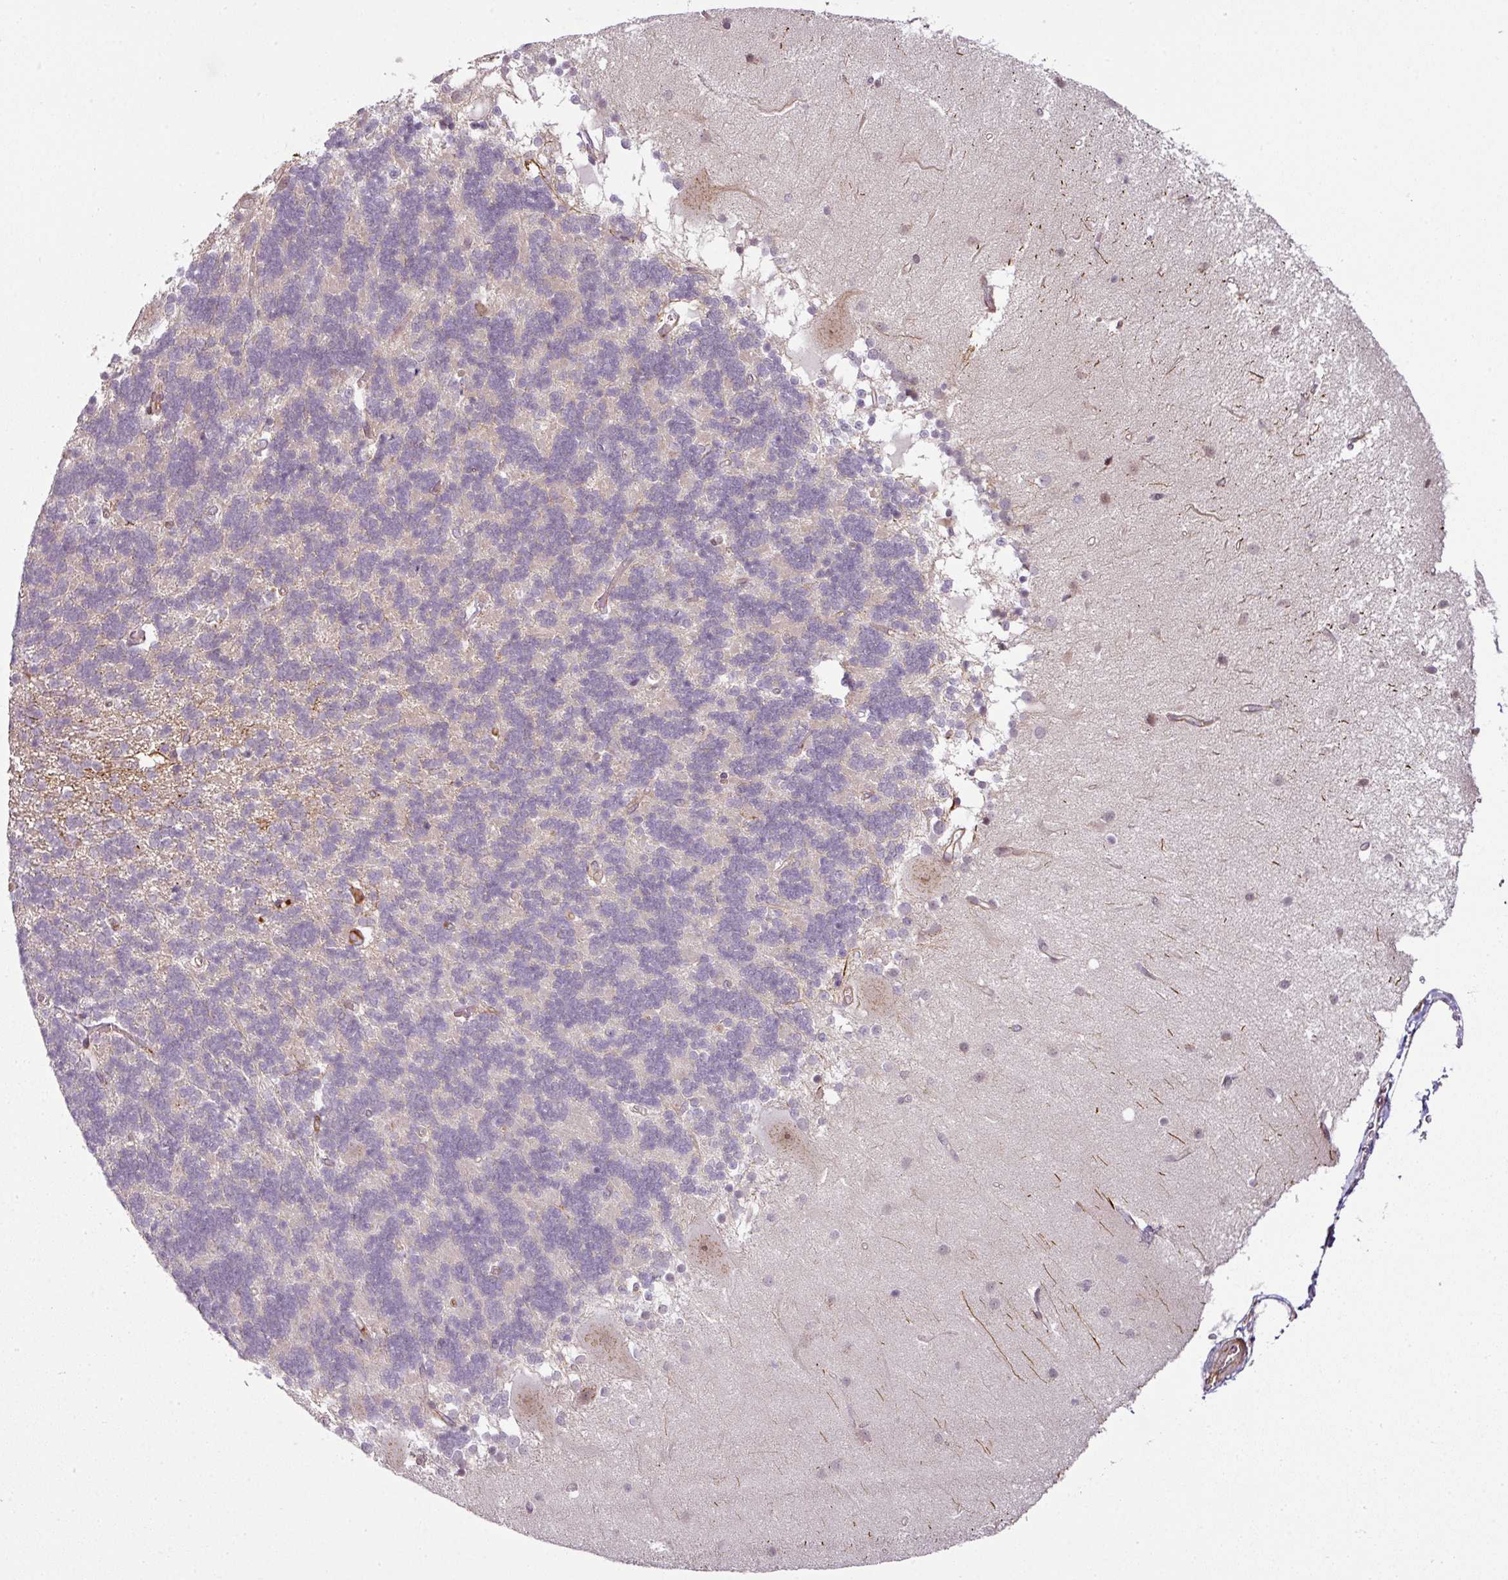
{"staining": {"intensity": "negative", "quantity": "none", "location": "none"}, "tissue": "cerebellum", "cell_type": "Cells in granular layer", "image_type": "normal", "snomed": [{"axis": "morphology", "description": "Normal tissue, NOS"}, {"axis": "topography", "description": "Cerebellum"}], "caption": "This is an immunohistochemistry (IHC) histopathology image of normal human cerebellum. There is no expression in cells in granular layer.", "gene": "ATAT1", "patient": {"sex": "female", "age": 54}}